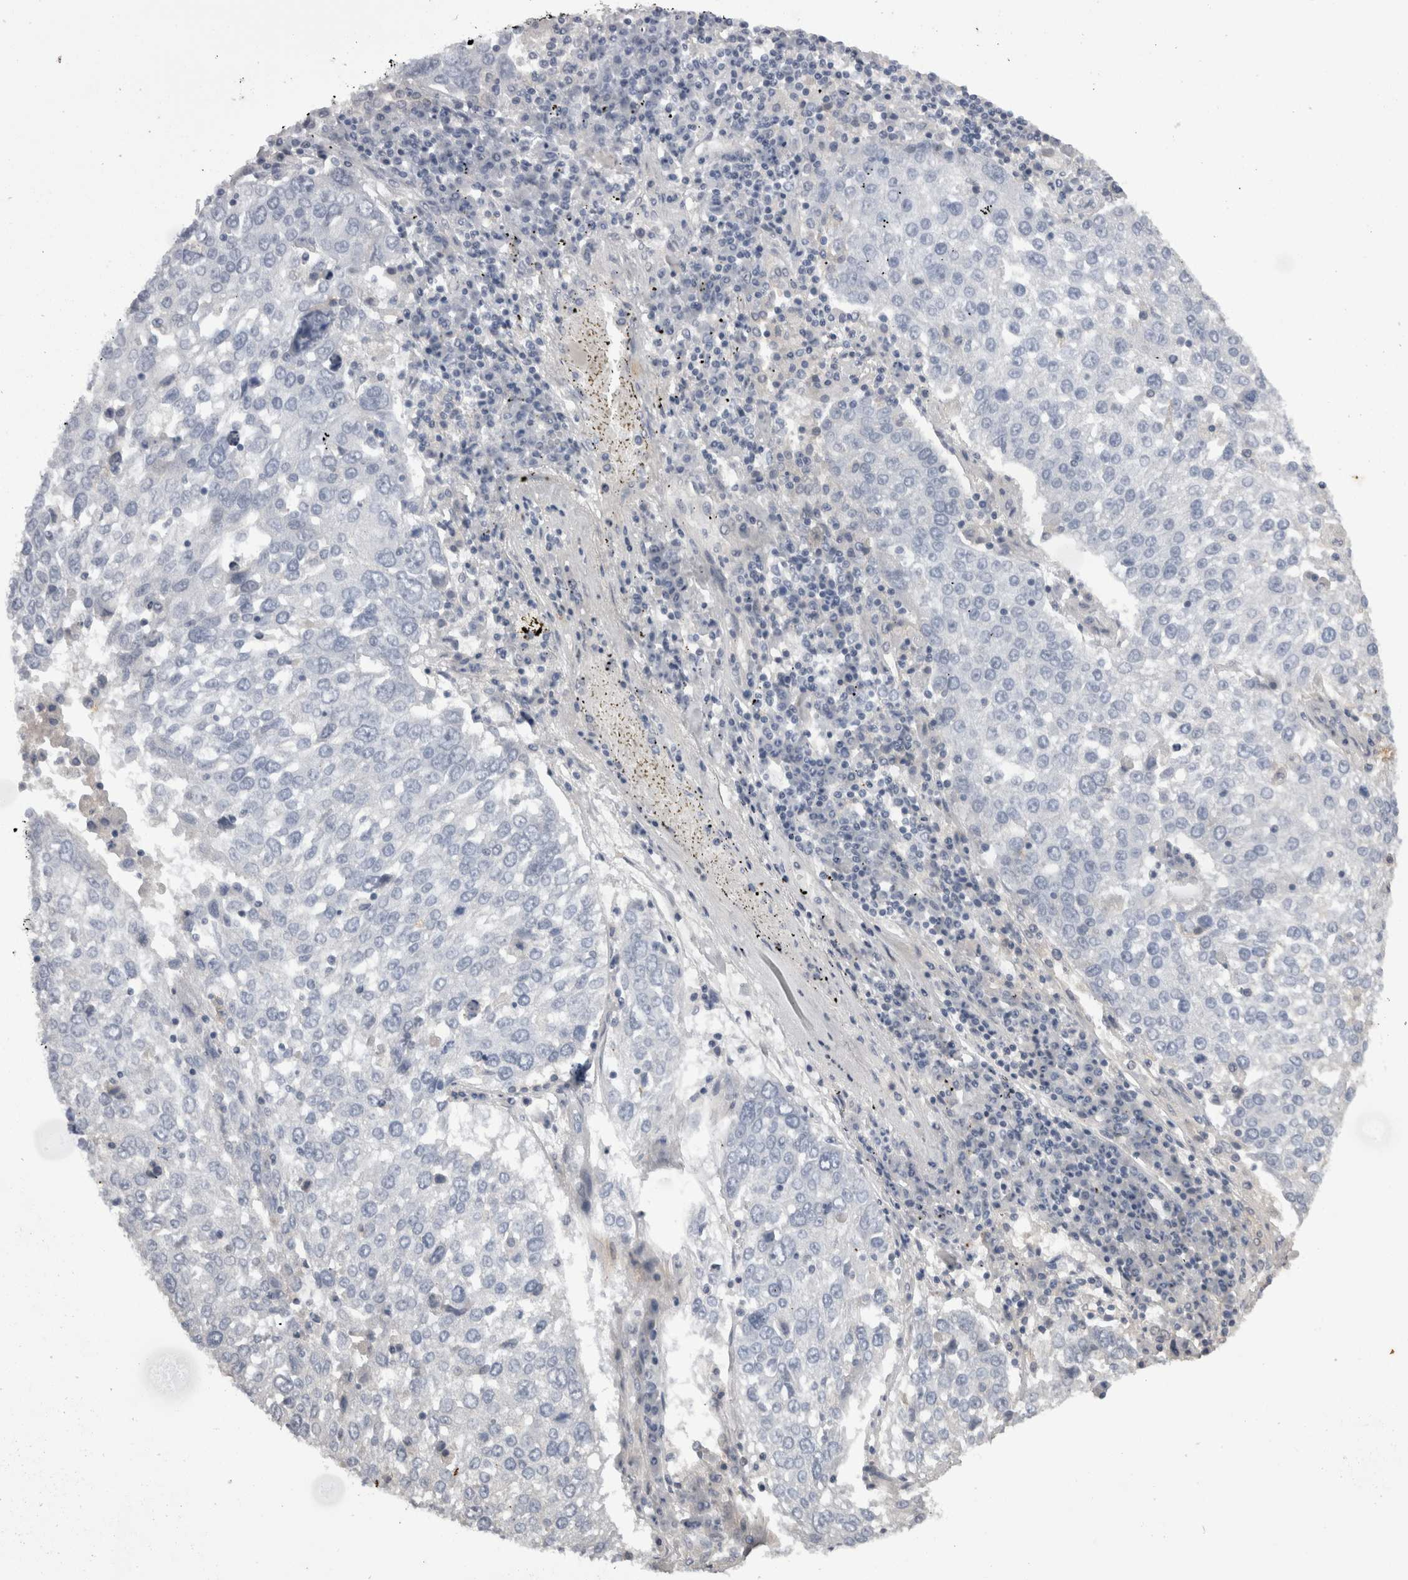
{"staining": {"intensity": "negative", "quantity": "none", "location": "none"}, "tissue": "lung cancer", "cell_type": "Tumor cells", "image_type": "cancer", "snomed": [{"axis": "morphology", "description": "Squamous cell carcinoma, NOS"}, {"axis": "topography", "description": "Lung"}], "caption": "Lung squamous cell carcinoma stained for a protein using immunohistochemistry exhibits no expression tumor cells.", "gene": "CAMK2D", "patient": {"sex": "male", "age": 65}}